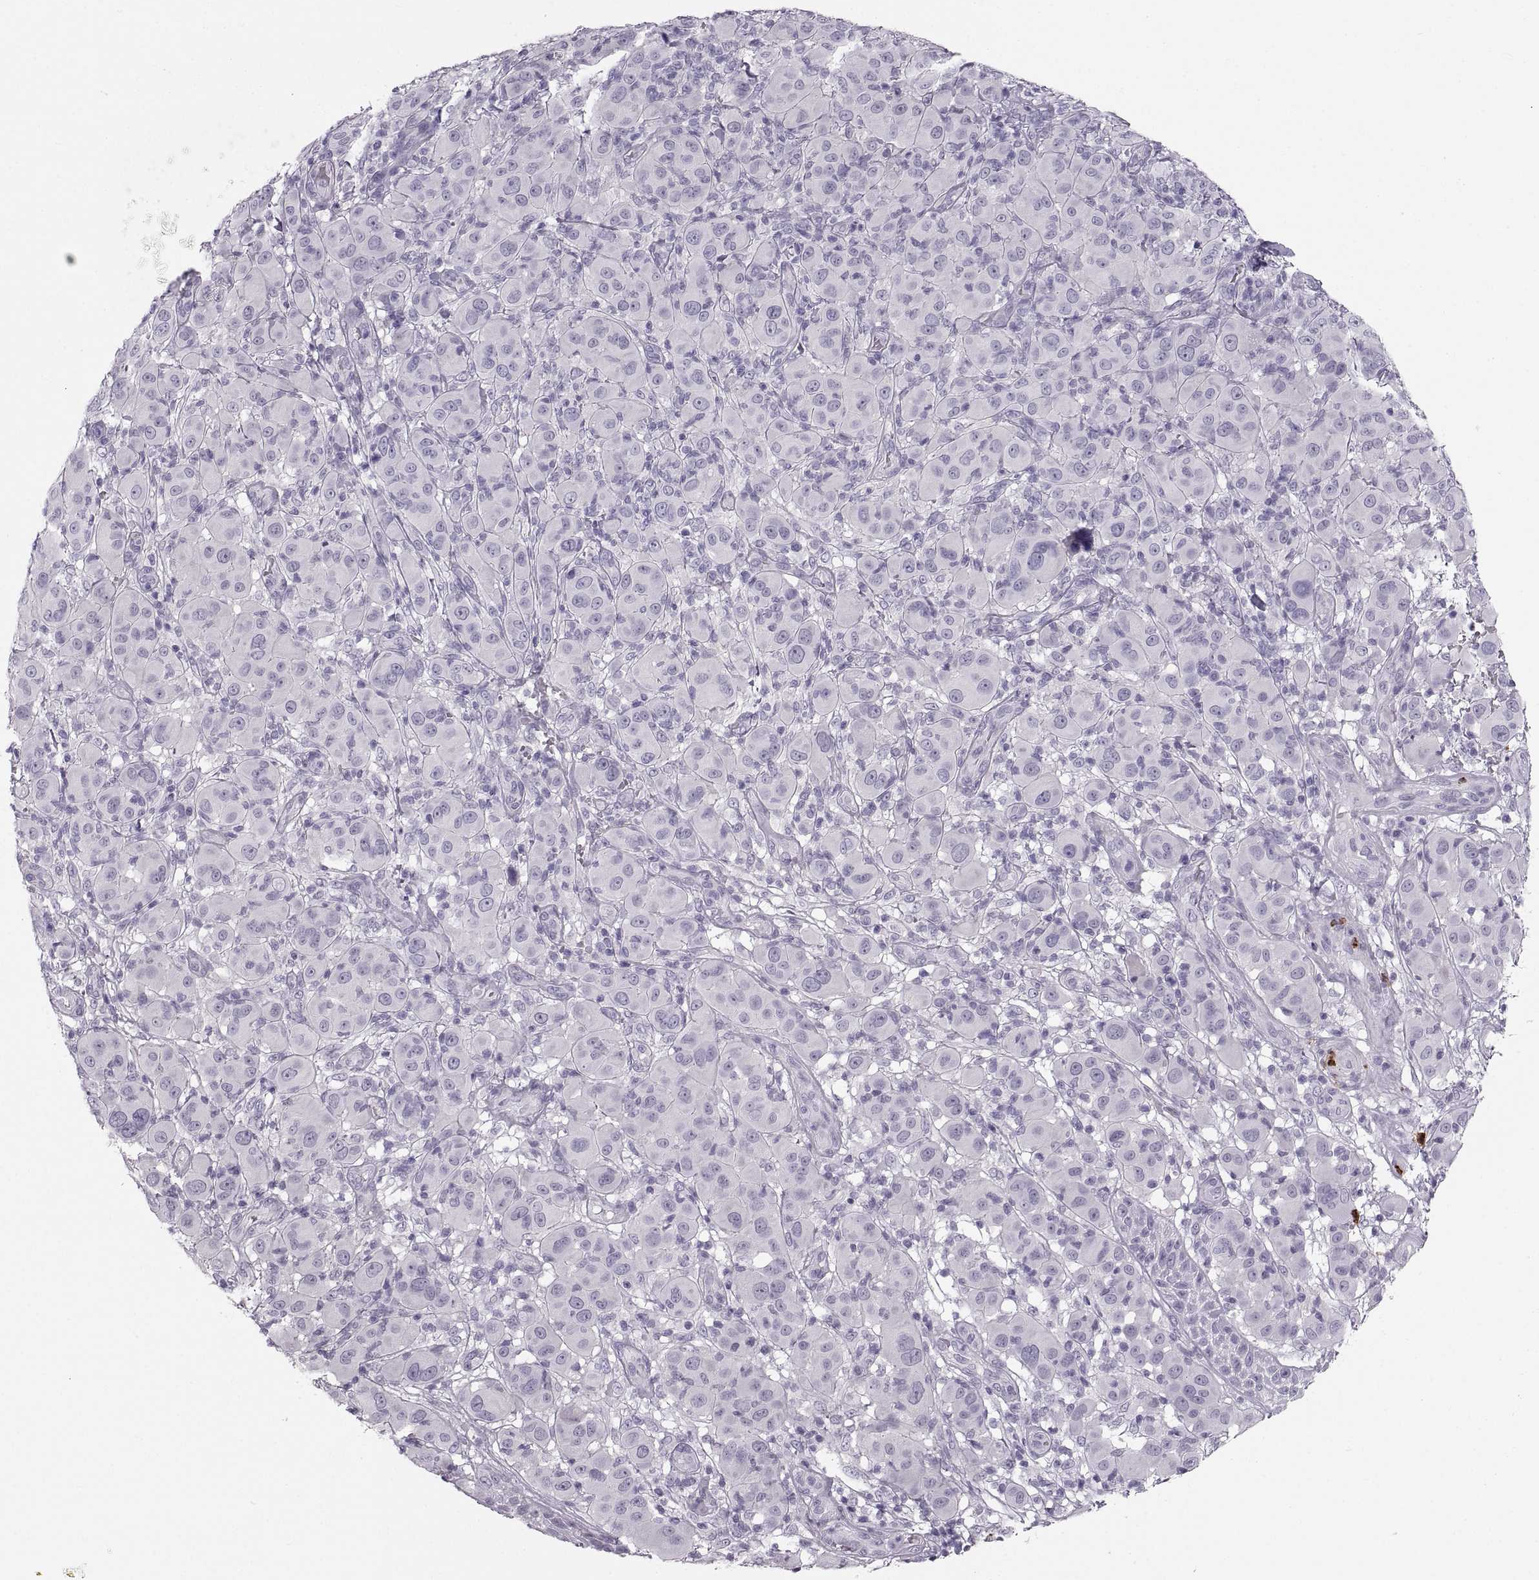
{"staining": {"intensity": "negative", "quantity": "none", "location": "none"}, "tissue": "melanoma", "cell_type": "Tumor cells", "image_type": "cancer", "snomed": [{"axis": "morphology", "description": "Malignant melanoma, NOS"}, {"axis": "topography", "description": "Skin"}], "caption": "The photomicrograph exhibits no staining of tumor cells in melanoma.", "gene": "MILR1", "patient": {"sex": "female", "age": 87}}